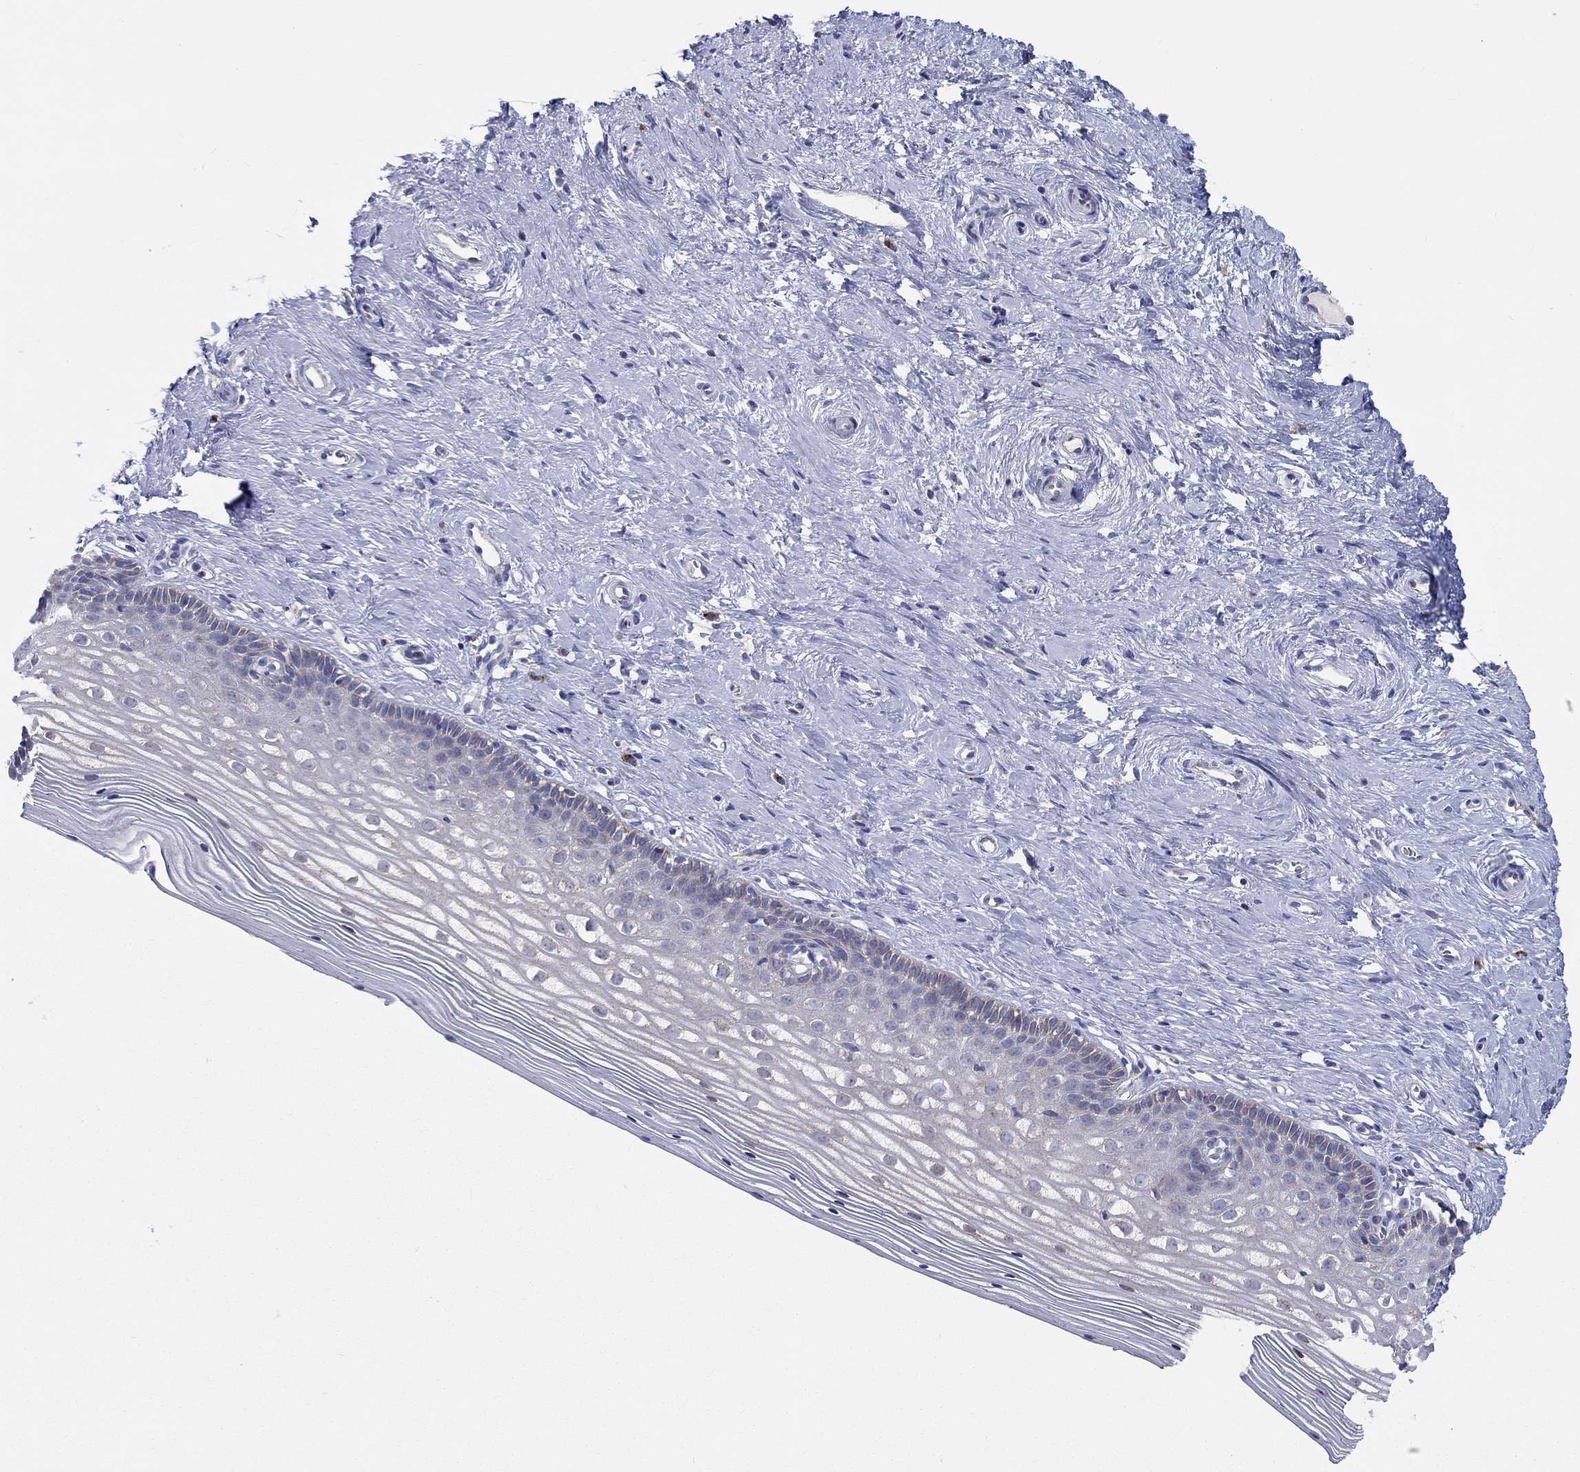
{"staining": {"intensity": "negative", "quantity": "none", "location": "none"}, "tissue": "cervix", "cell_type": "Glandular cells", "image_type": "normal", "snomed": [{"axis": "morphology", "description": "Normal tissue, NOS"}, {"axis": "topography", "description": "Cervix"}], "caption": "This is an immunohistochemistry image of benign human cervix. There is no positivity in glandular cells.", "gene": "BCO2", "patient": {"sex": "female", "age": 40}}